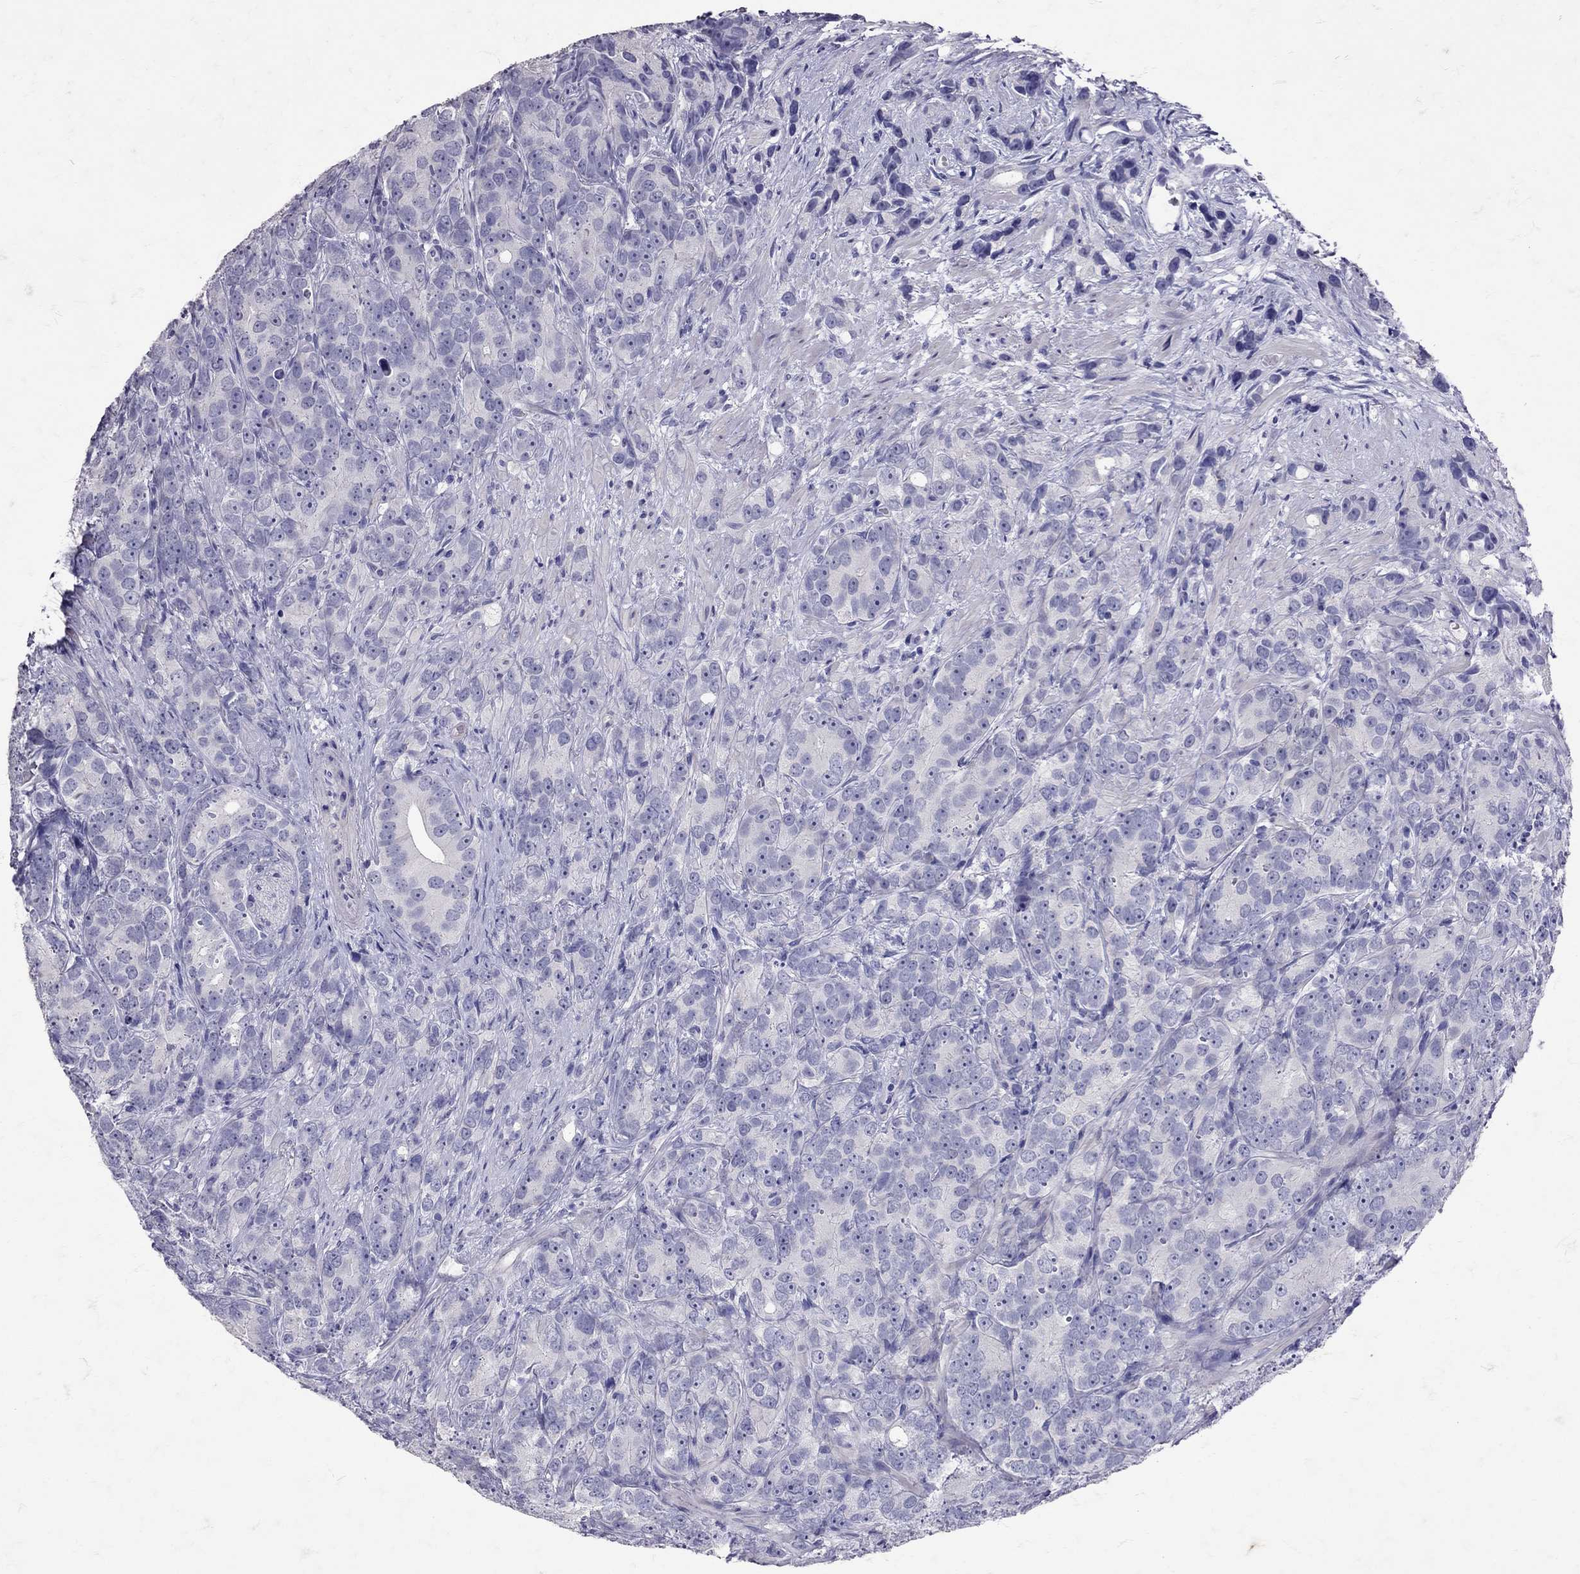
{"staining": {"intensity": "negative", "quantity": "none", "location": "none"}, "tissue": "prostate cancer", "cell_type": "Tumor cells", "image_type": "cancer", "snomed": [{"axis": "morphology", "description": "Adenocarcinoma, High grade"}, {"axis": "topography", "description": "Prostate"}], "caption": "Immunohistochemical staining of human prostate cancer reveals no significant staining in tumor cells.", "gene": "SST", "patient": {"sex": "male", "age": 90}}